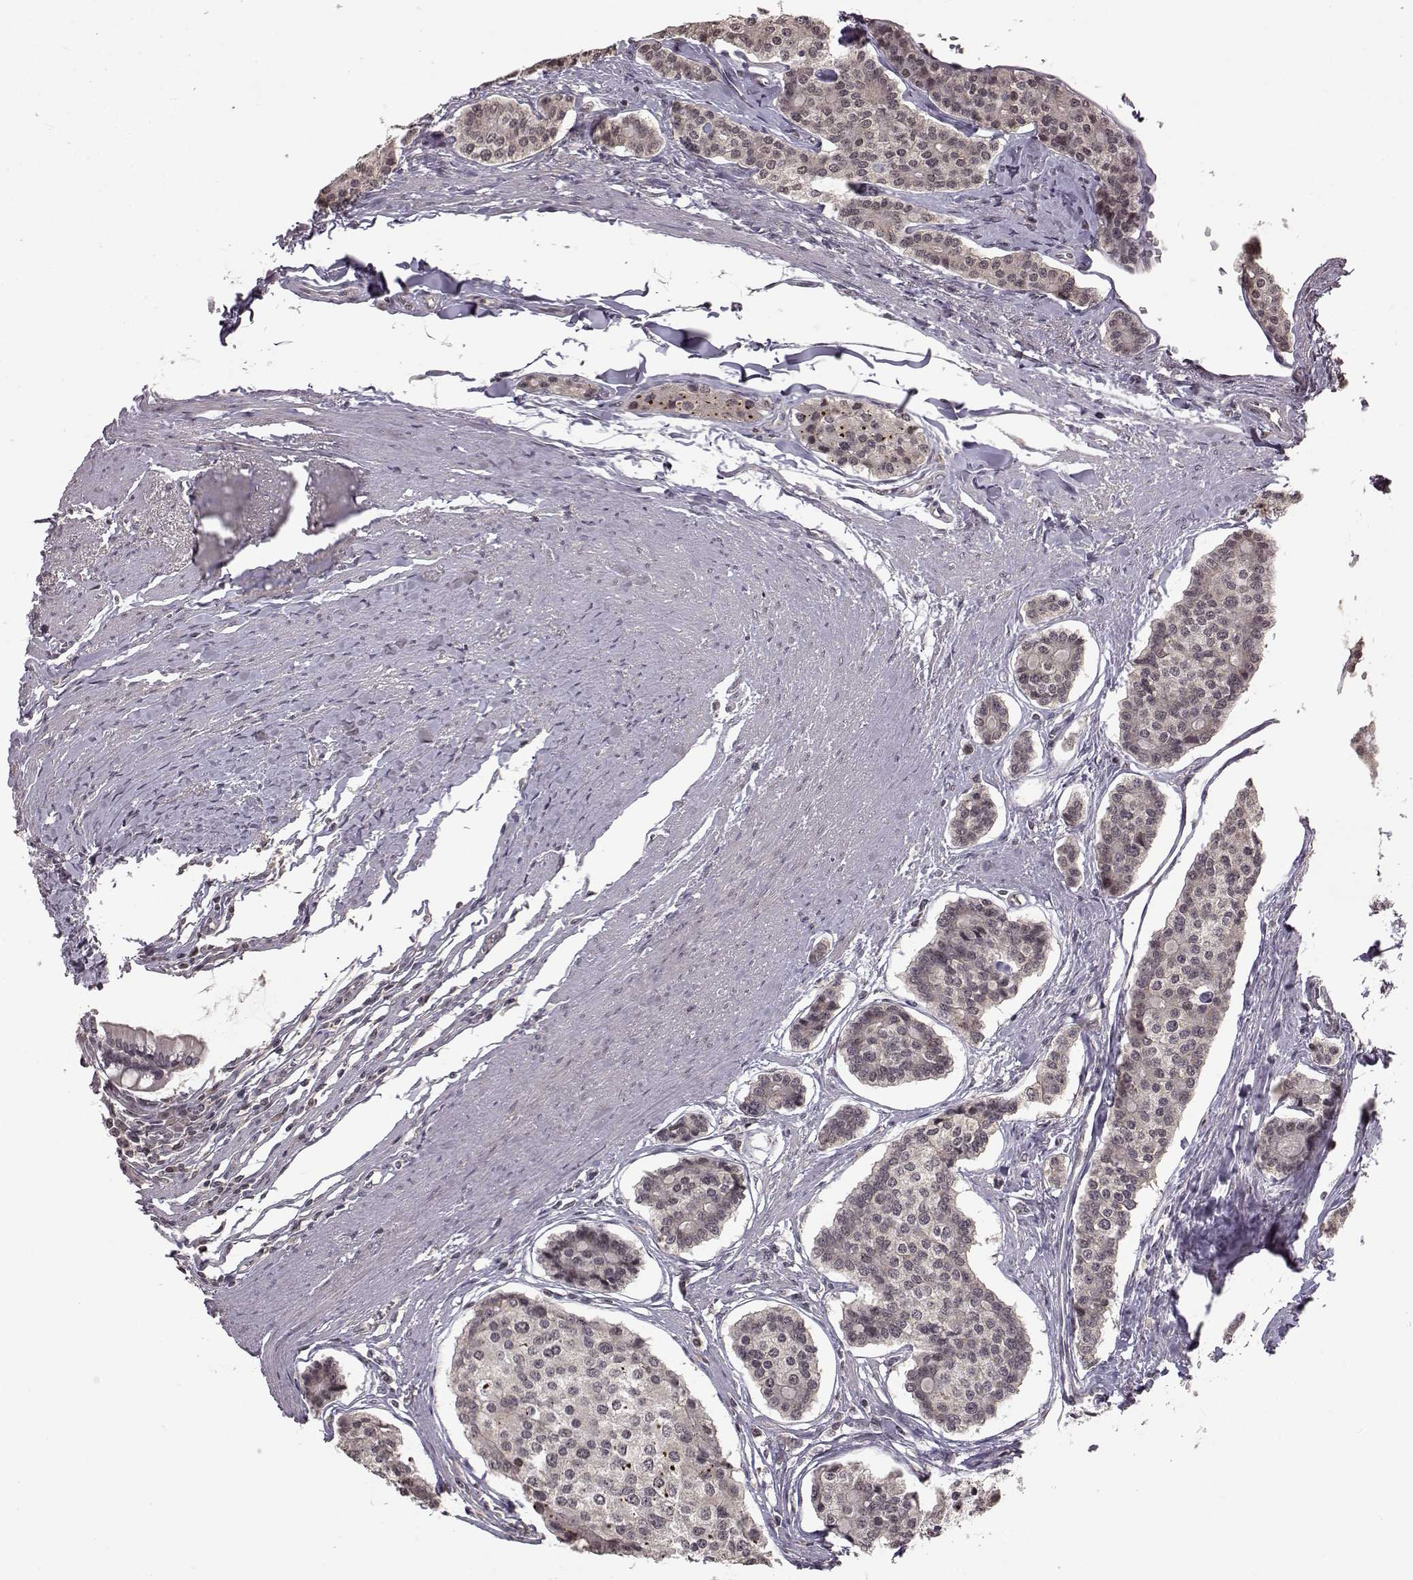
{"staining": {"intensity": "negative", "quantity": "none", "location": "none"}, "tissue": "carcinoid", "cell_type": "Tumor cells", "image_type": "cancer", "snomed": [{"axis": "morphology", "description": "Carcinoid, malignant, NOS"}, {"axis": "topography", "description": "Small intestine"}], "caption": "This is an immunohistochemistry (IHC) histopathology image of human carcinoid. There is no positivity in tumor cells.", "gene": "NTRK2", "patient": {"sex": "female", "age": 65}}